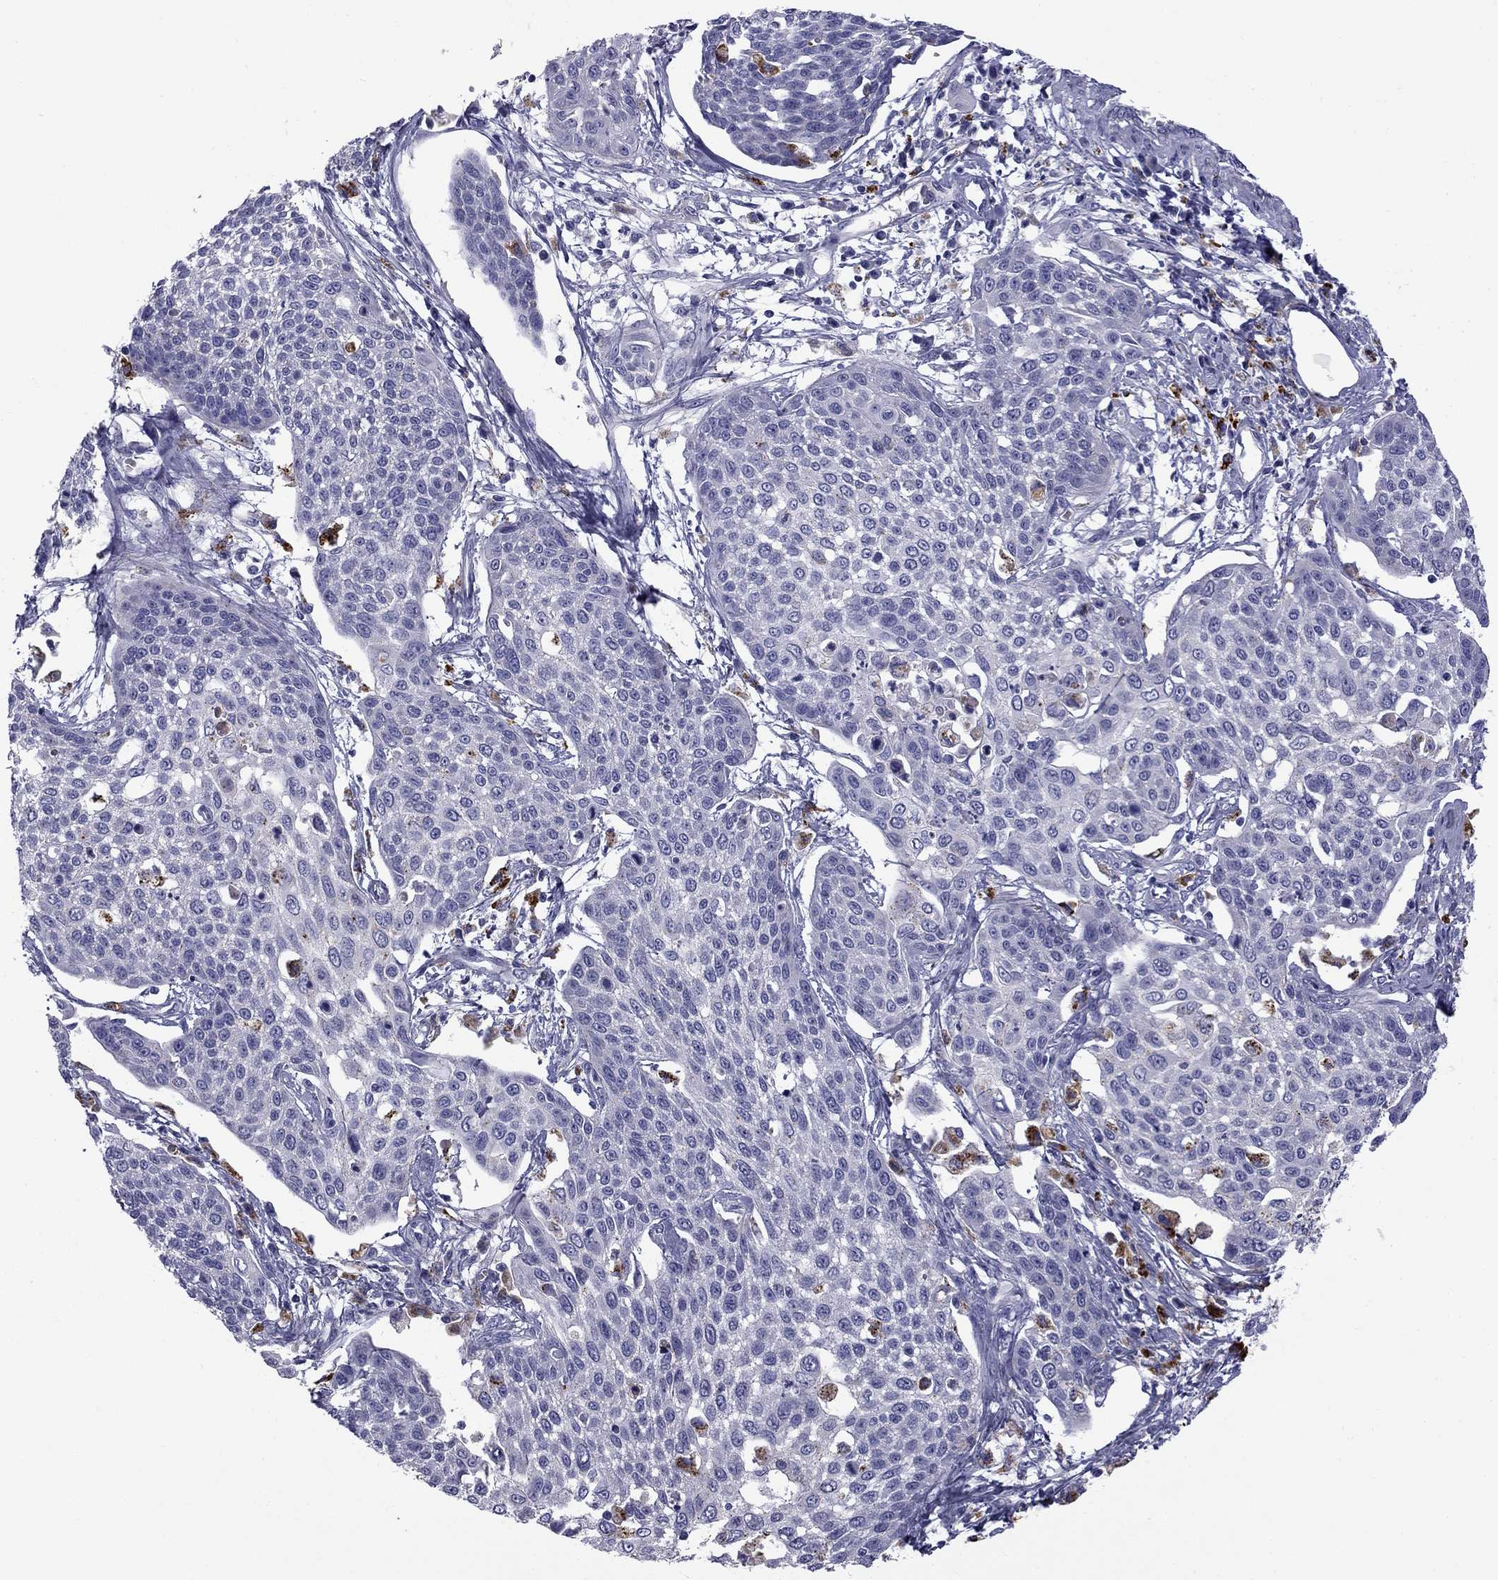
{"staining": {"intensity": "negative", "quantity": "none", "location": "none"}, "tissue": "cervical cancer", "cell_type": "Tumor cells", "image_type": "cancer", "snomed": [{"axis": "morphology", "description": "Squamous cell carcinoma, NOS"}, {"axis": "topography", "description": "Cervix"}], "caption": "Immunohistochemistry (IHC) of cervical cancer (squamous cell carcinoma) shows no positivity in tumor cells.", "gene": "CLPSL2", "patient": {"sex": "female", "age": 34}}